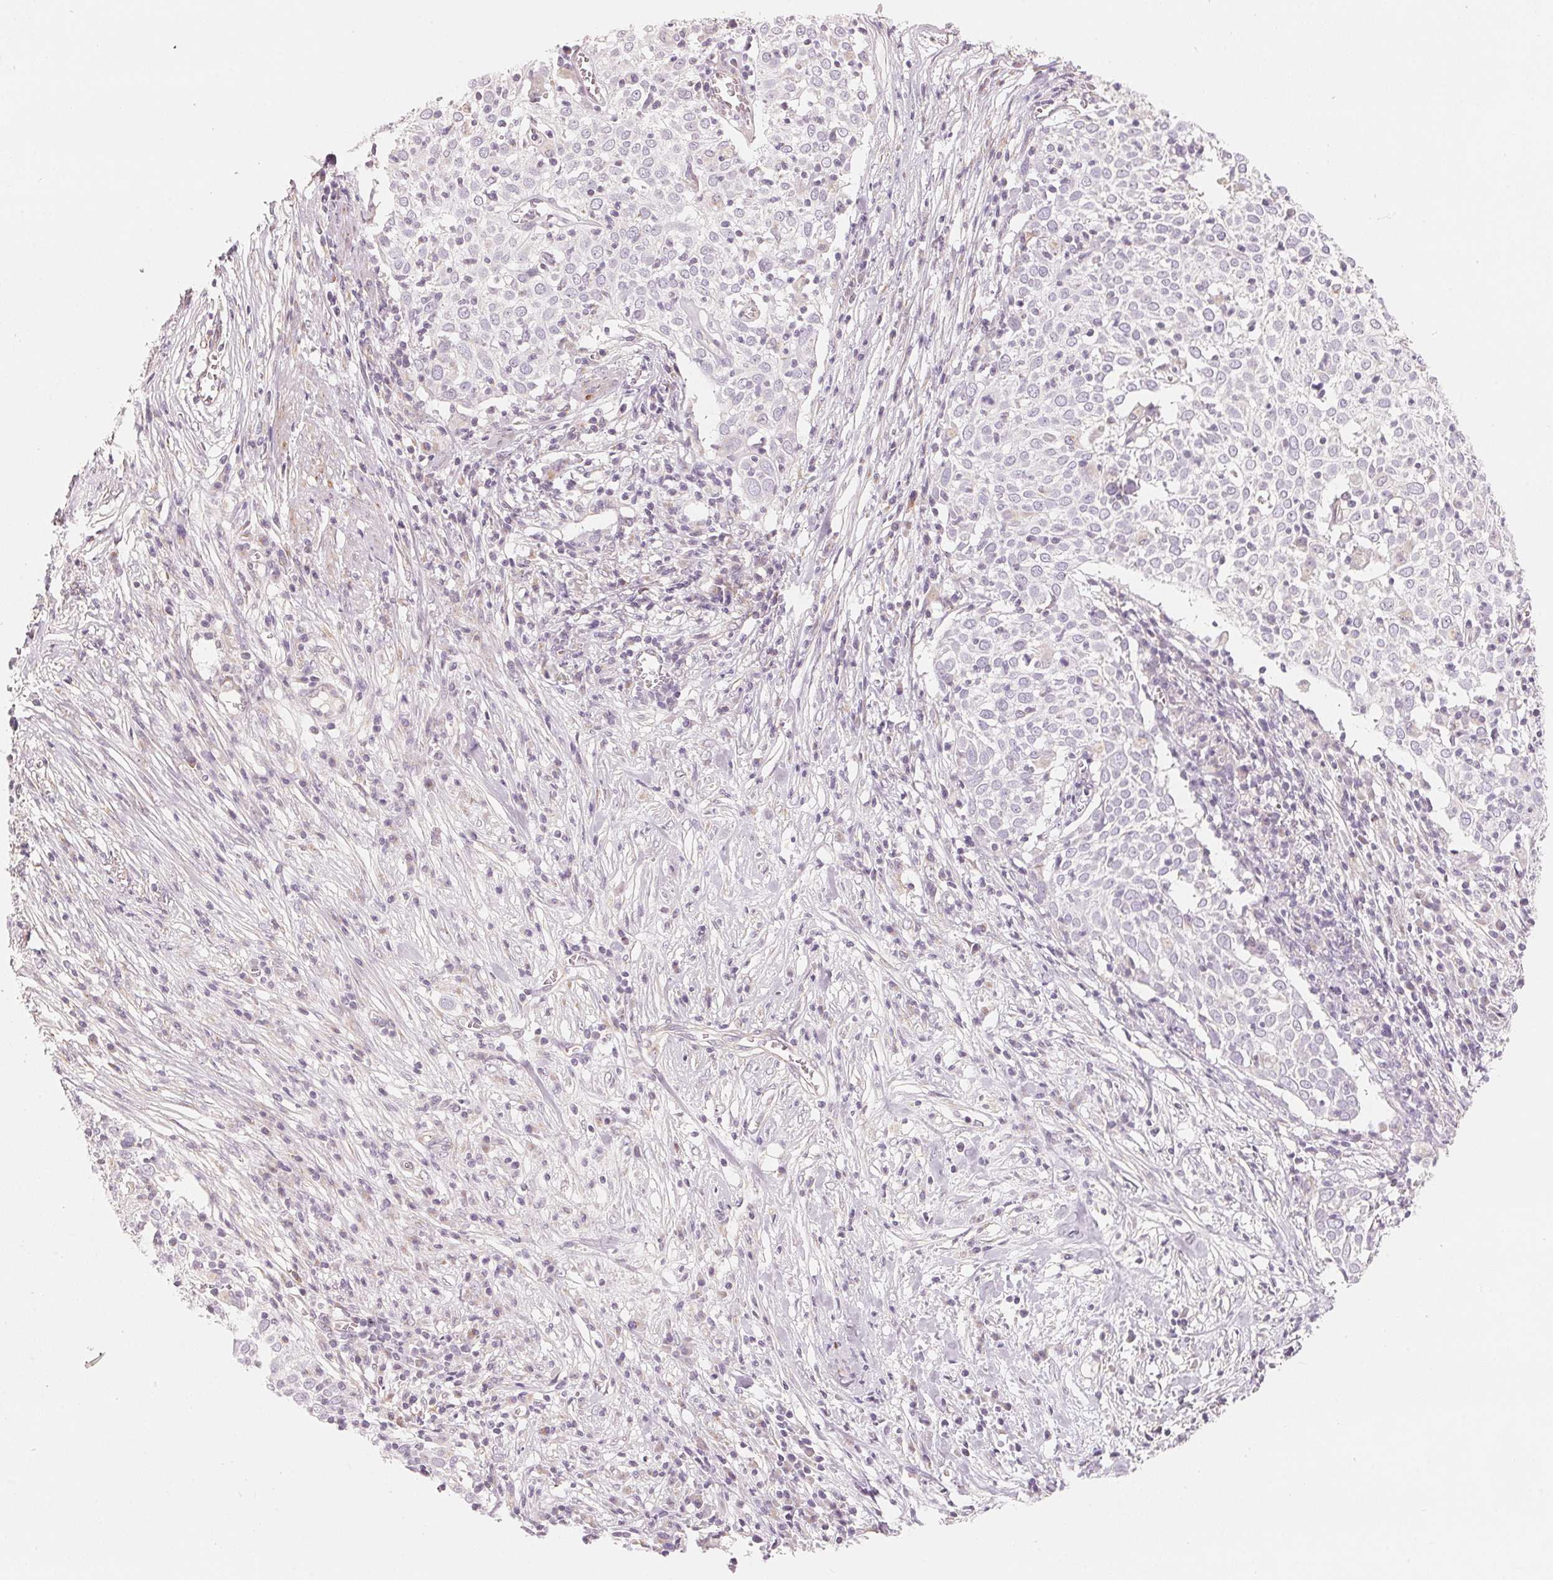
{"staining": {"intensity": "negative", "quantity": "none", "location": "none"}, "tissue": "cervical cancer", "cell_type": "Tumor cells", "image_type": "cancer", "snomed": [{"axis": "morphology", "description": "Squamous cell carcinoma, NOS"}, {"axis": "topography", "description": "Cervix"}], "caption": "Protein analysis of cervical cancer demonstrates no significant positivity in tumor cells.", "gene": "CFHR2", "patient": {"sex": "female", "age": 39}}